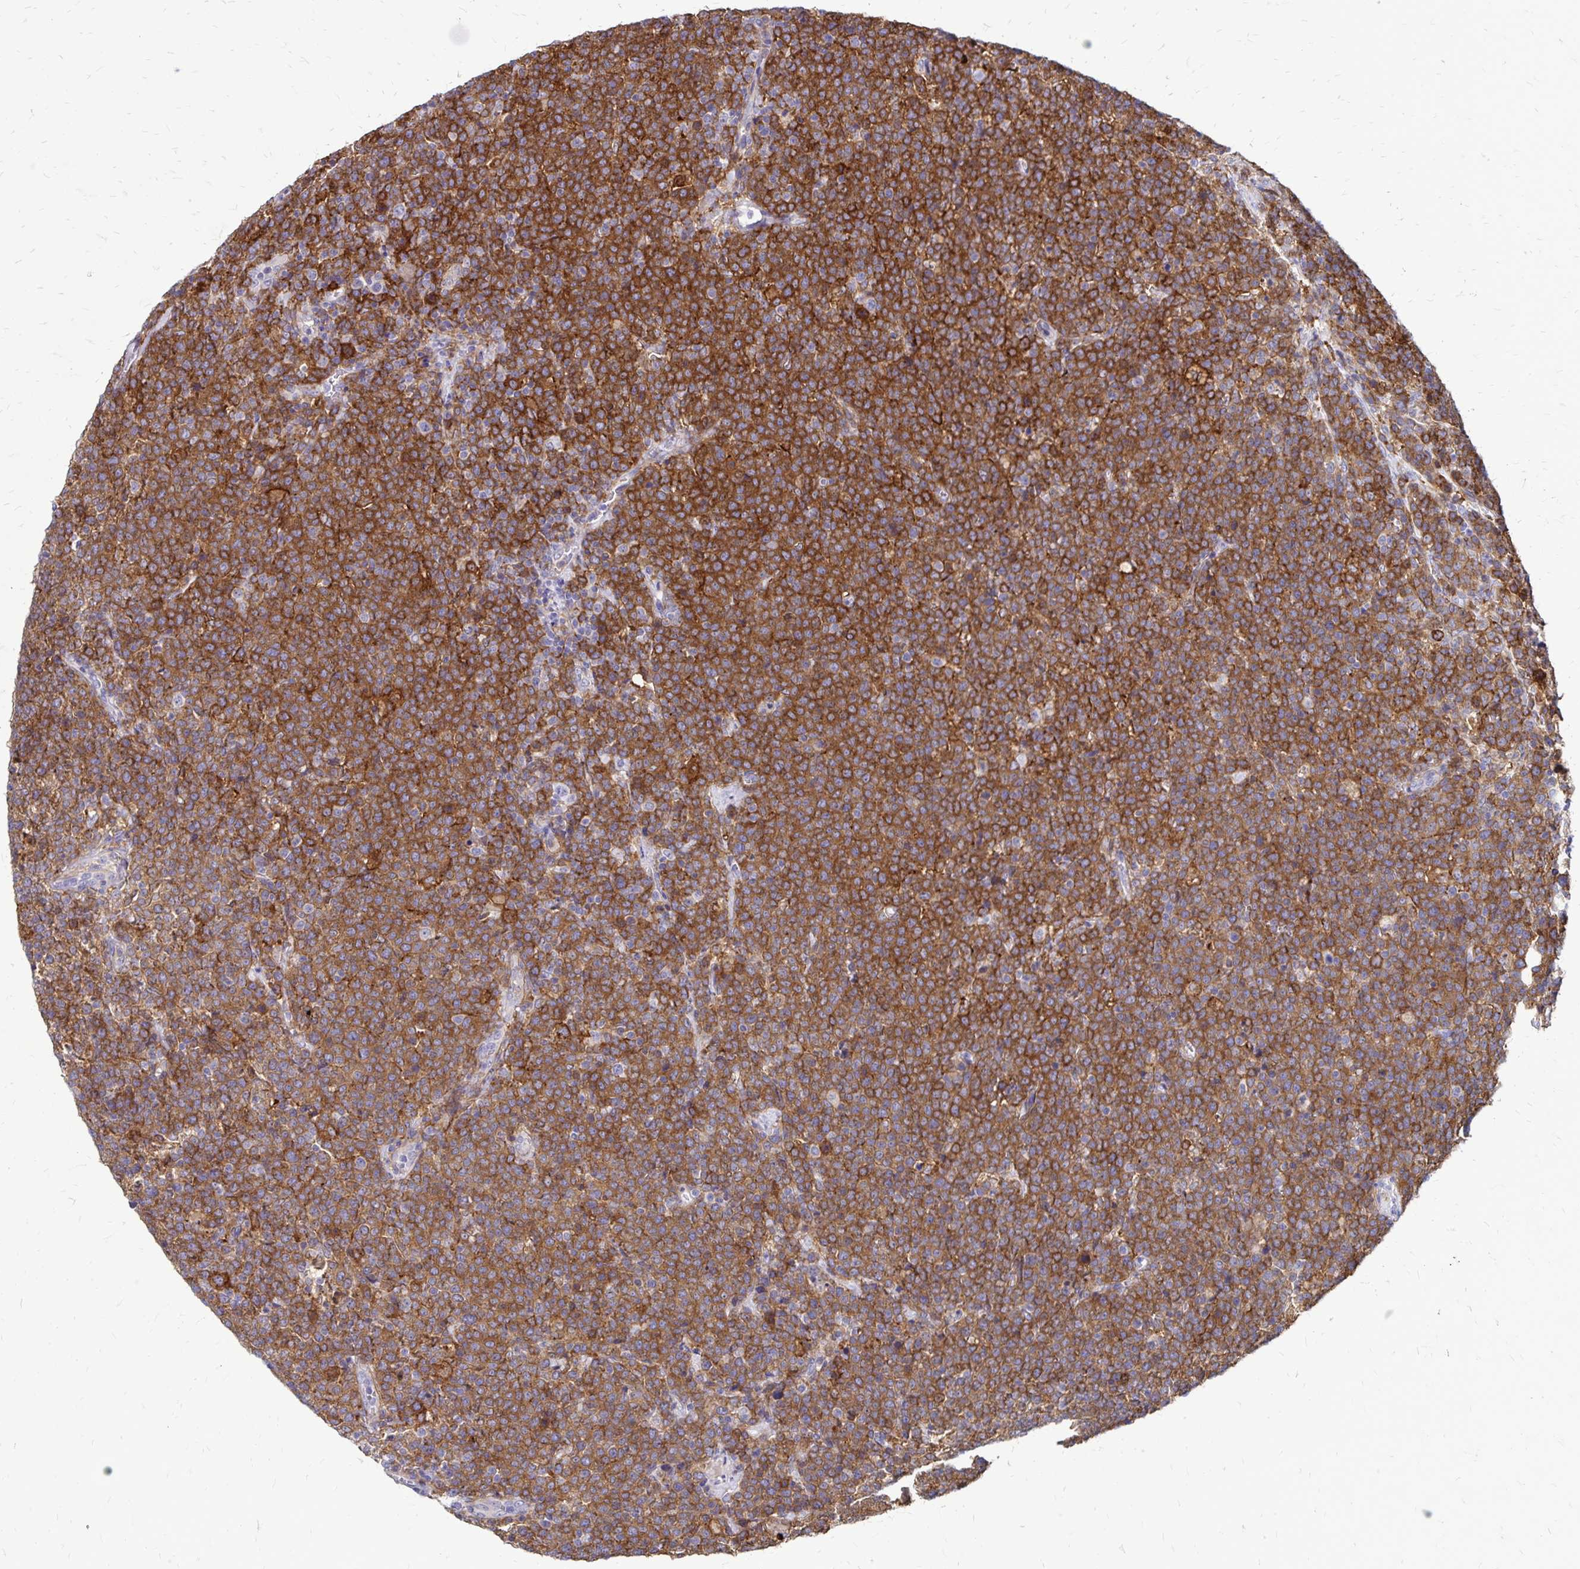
{"staining": {"intensity": "moderate", "quantity": ">75%", "location": "cytoplasmic/membranous"}, "tissue": "lymphoma", "cell_type": "Tumor cells", "image_type": "cancer", "snomed": [{"axis": "morphology", "description": "Malignant lymphoma, non-Hodgkin's type, High grade"}, {"axis": "topography", "description": "Lymph node"}], "caption": "Lymphoma tissue exhibits moderate cytoplasmic/membranous expression in about >75% of tumor cells, visualized by immunohistochemistry.", "gene": "TNS3", "patient": {"sex": "male", "age": 61}}